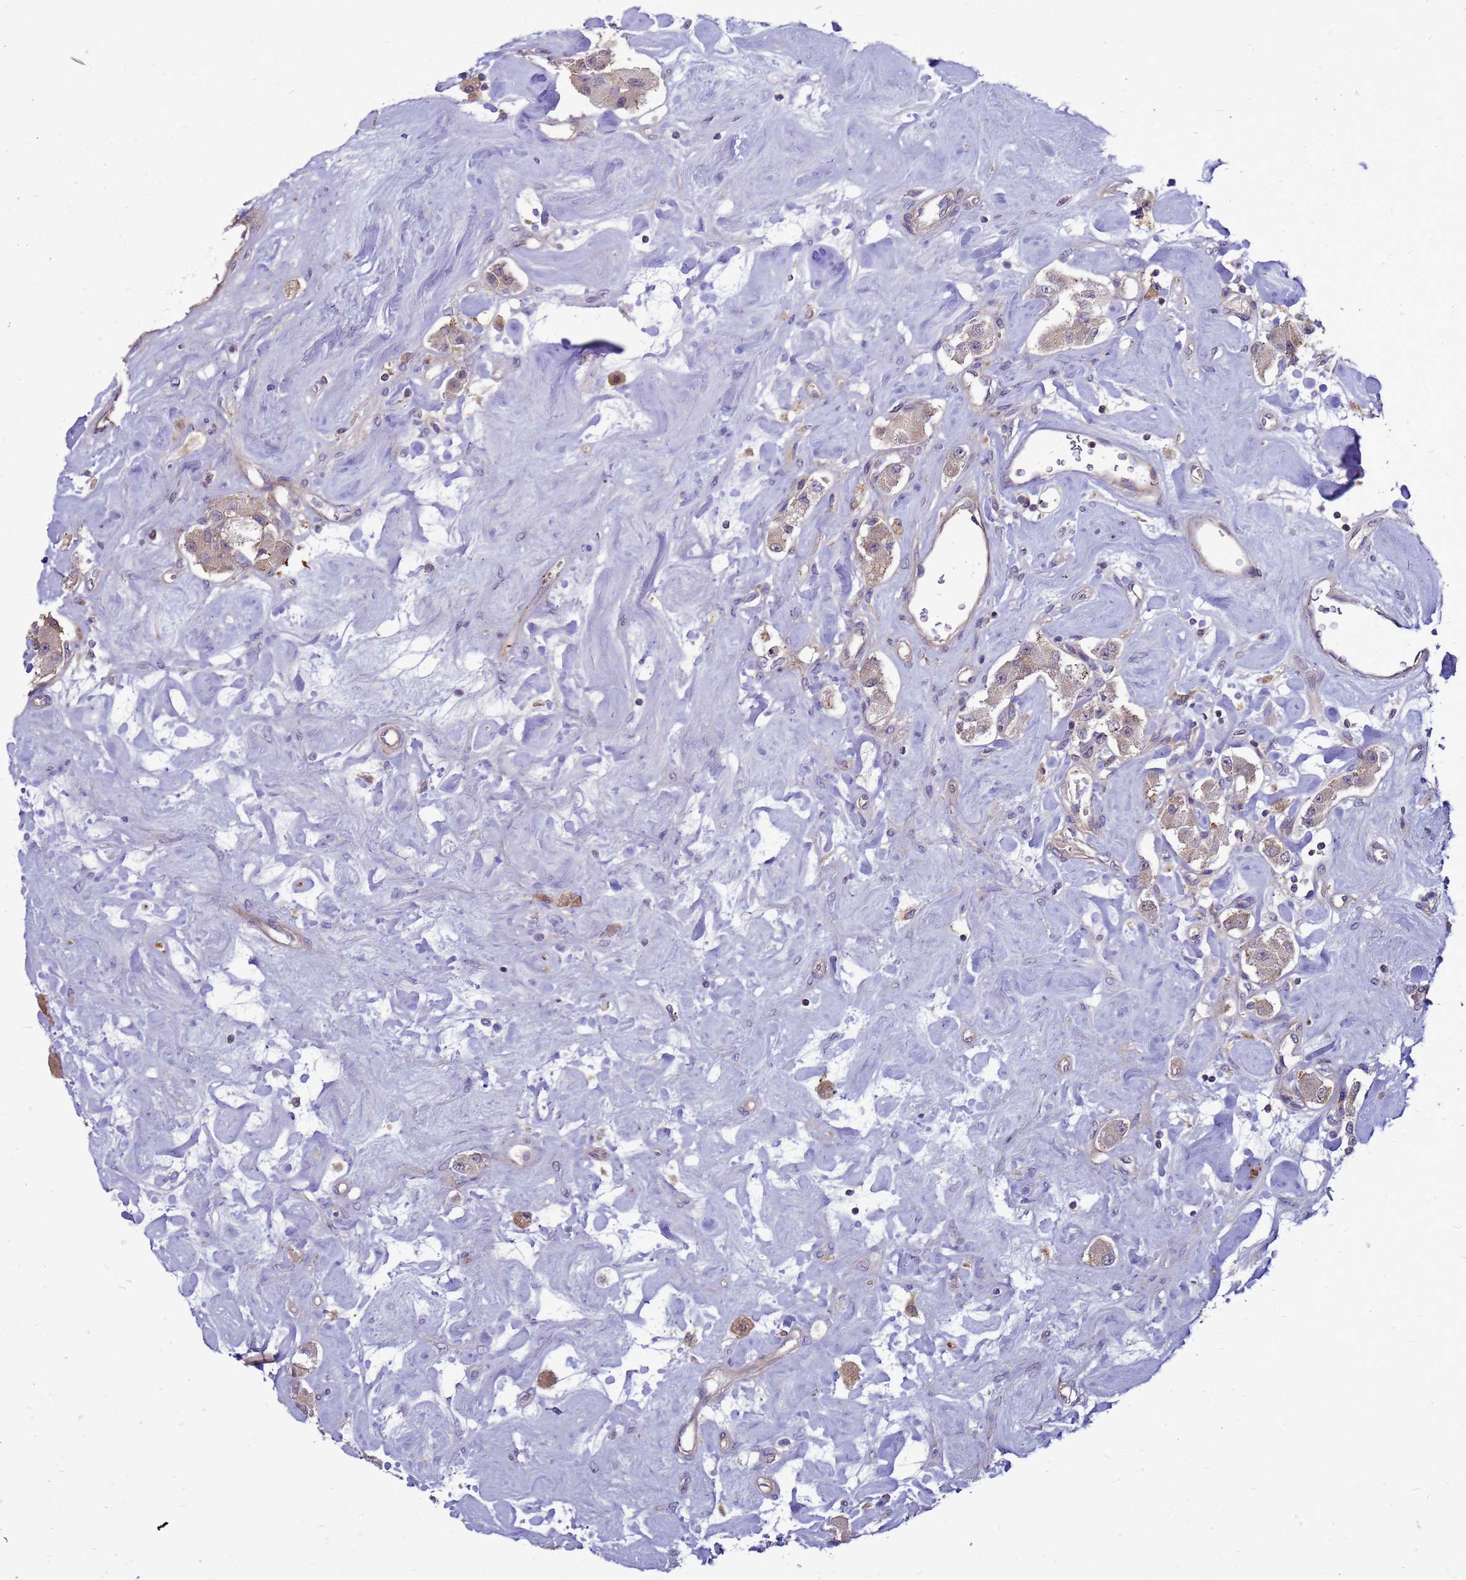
{"staining": {"intensity": "moderate", "quantity": "<25%", "location": "cytoplasmic/membranous"}, "tissue": "carcinoid", "cell_type": "Tumor cells", "image_type": "cancer", "snomed": [{"axis": "morphology", "description": "Carcinoid, malignant, NOS"}, {"axis": "topography", "description": "Pancreas"}], "caption": "IHC of carcinoid reveals low levels of moderate cytoplasmic/membranous positivity in about <25% of tumor cells.", "gene": "ENOPH1", "patient": {"sex": "male", "age": 41}}